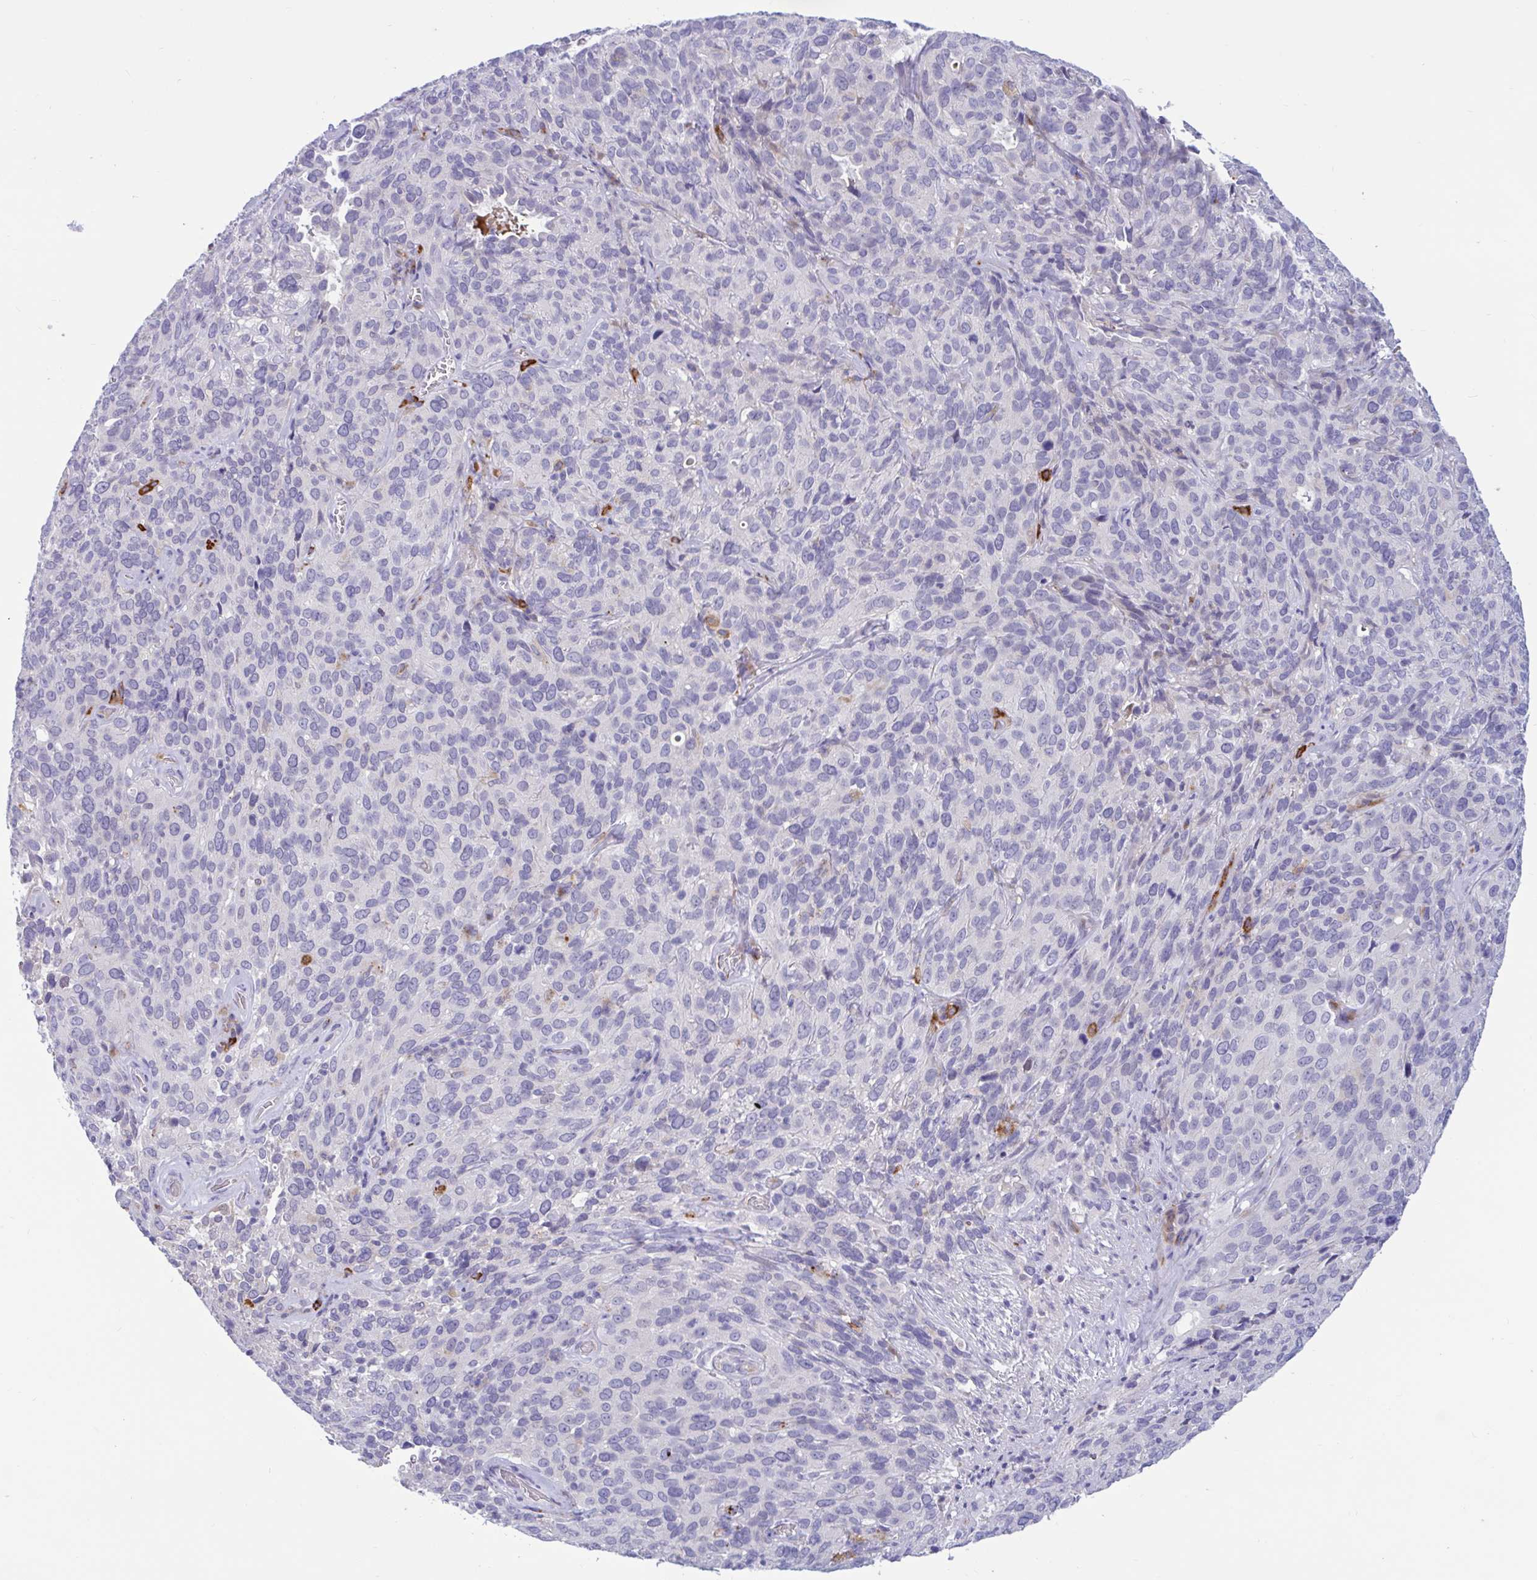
{"staining": {"intensity": "negative", "quantity": "none", "location": "none"}, "tissue": "cervical cancer", "cell_type": "Tumor cells", "image_type": "cancer", "snomed": [{"axis": "morphology", "description": "Squamous cell carcinoma, NOS"}, {"axis": "topography", "description": "Cervix"}], "caption": "This is a histopathology image of immunohistochemistry (IHC) staining of cervical cancer, which shows no positivity in tumor cells.", "gene": "FAM219B", "patient": {"sex": "female", "age": 51}}